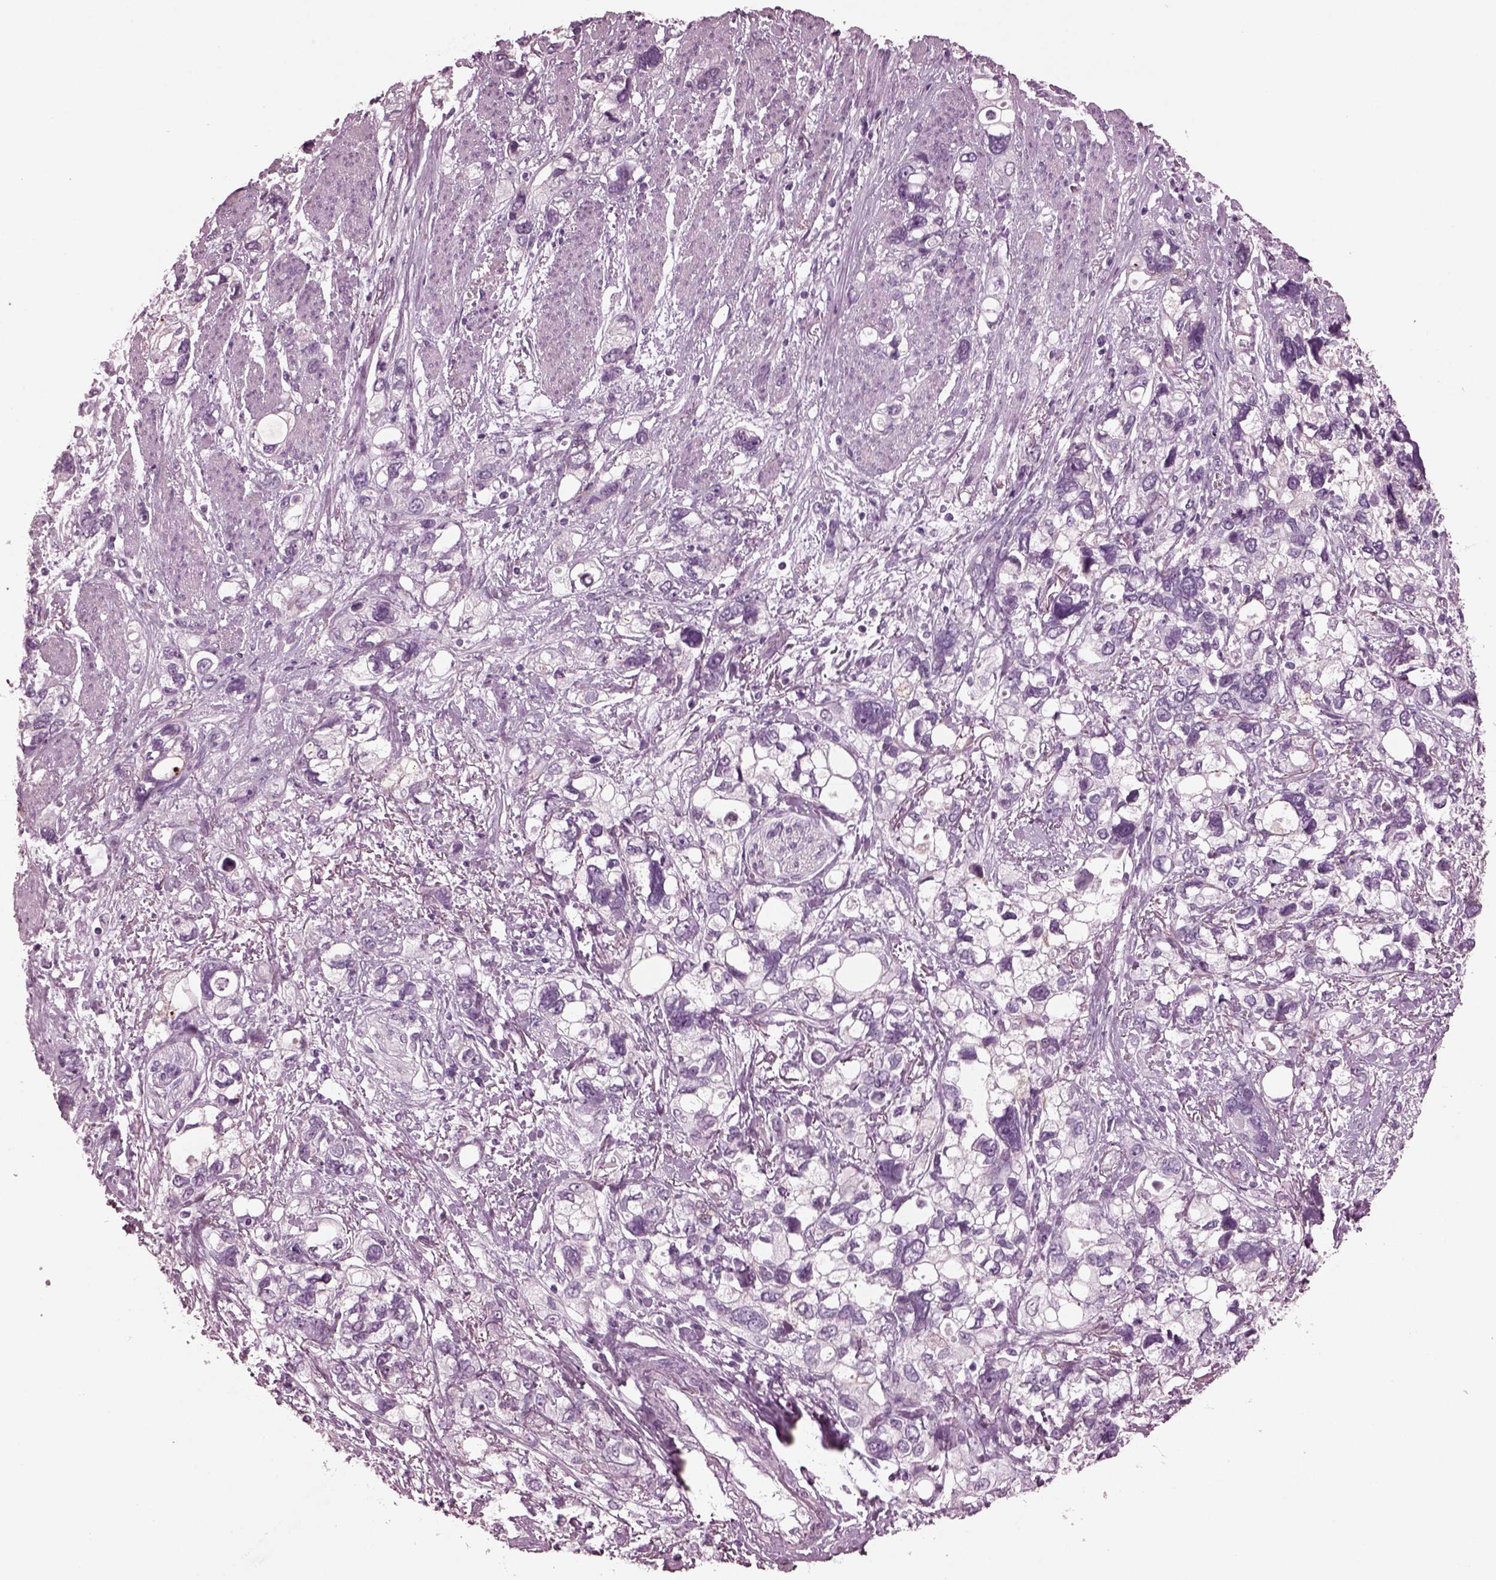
{"staining": {"intensity": "negative", "quantity": "none", "location": "none"}, "tissue": "stomach cancer", "cell_type": "Tumor cells", "image_type": "cancer", "snomed": [{"axis": "morphology", "description": "Adenocarcinoma, NOS"}, {"axis": "topography", "description": "Stomach, upper"}], "caption": "Immunohistochemistry of human stomach cancer demonstrates no staining in tumor cells.", "gene": "MIB2", "patient": {"sex": "female", "age": 81}}